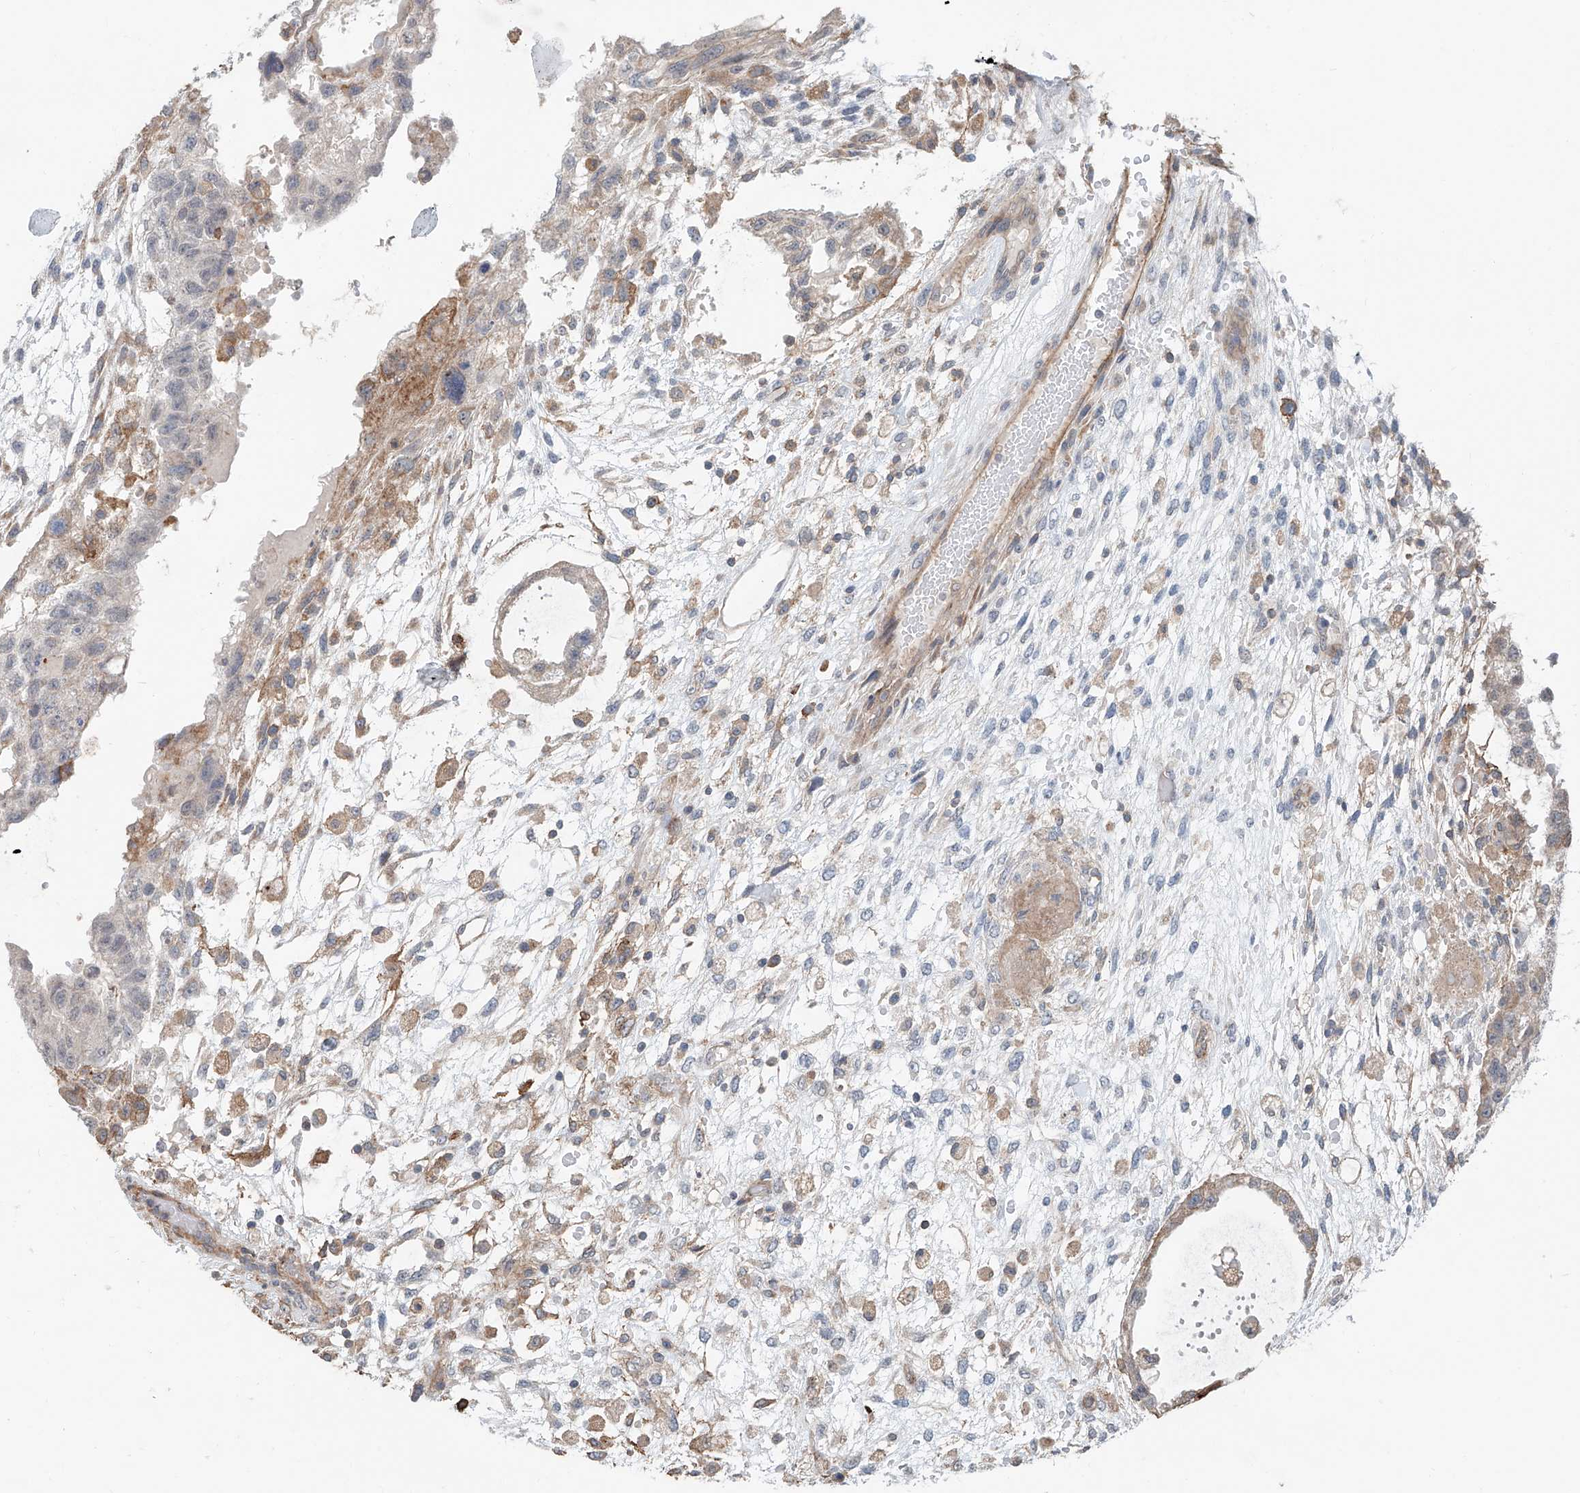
{"staining": {"intensity": "negative", "quantity": "none", "location": "none"}, "tissue": "testis cancer", "cell_type": "Tumor cells", "image_type": "cancer", "snomed": [{"axis": "morphology", "description": "Carcinoma, Embryonal, NOS"}, {"axis": "topography", "description": "Testis"}], "caption": "The photomicrograph demonstrates no significant expression in tumor cells of testis cancer.", "gene": "KCNK10", "patient": {"sex": "male", "age": 36}}